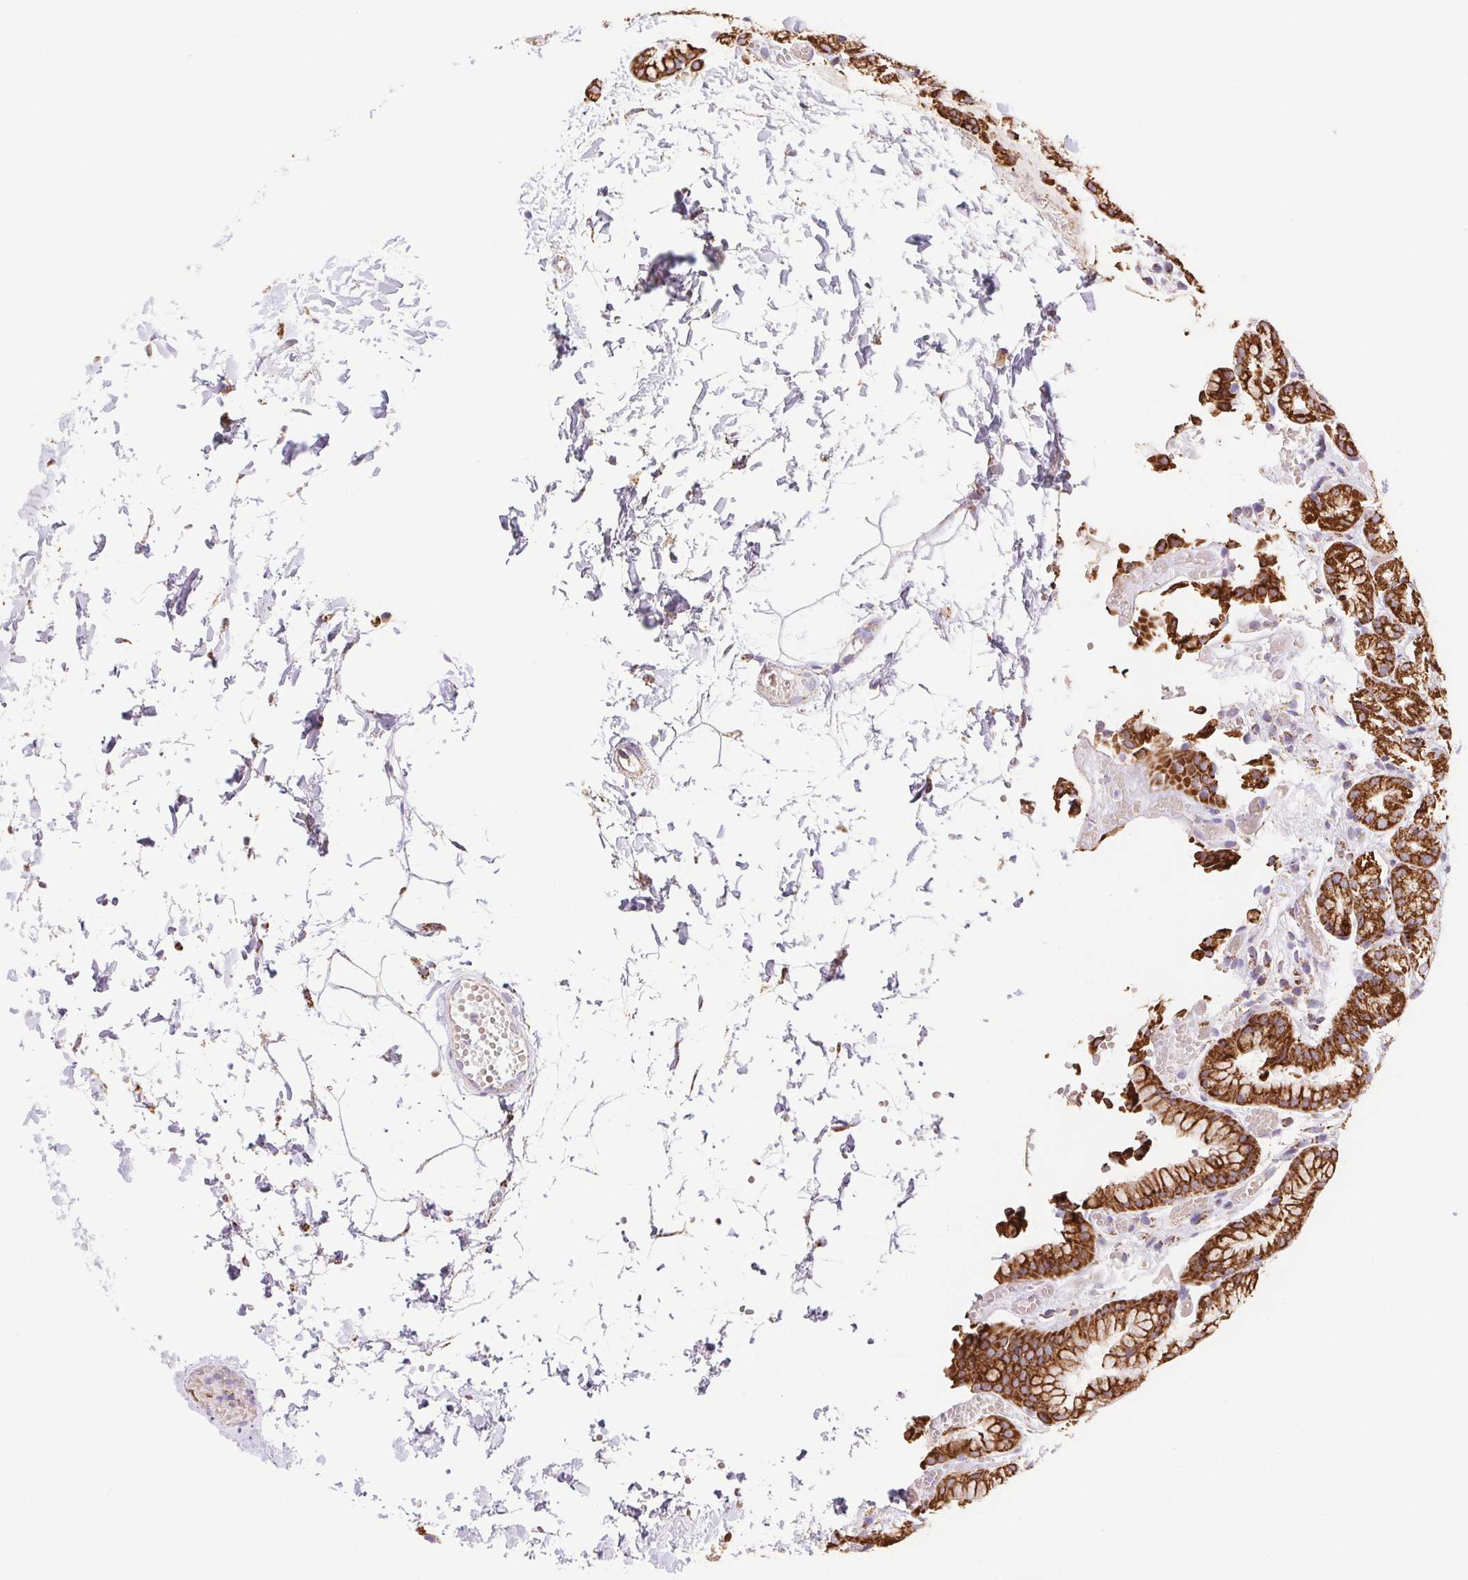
{"staining": {"intensity": "strong", "quantity": ">75%", "location": "cytoplasmic/membranous"}, "tissue": "stomach", "cell_type": "Glandular cells", "image_type": "normal", "snomed": [{"axis": "morphology", "description": "Normal tissue, NOS"}, {"axis": "topography", "description": "Stomach"}], "caption": "An immunohistochemistry histopathology image of unremarkable tissue is shown. Protein staining in brown labels strong cytoplasmic/membranous positivity in stomach within glandular cells.", "gene": "NIPSNAP2", "patient": {"sex": "male", "age": 70}}